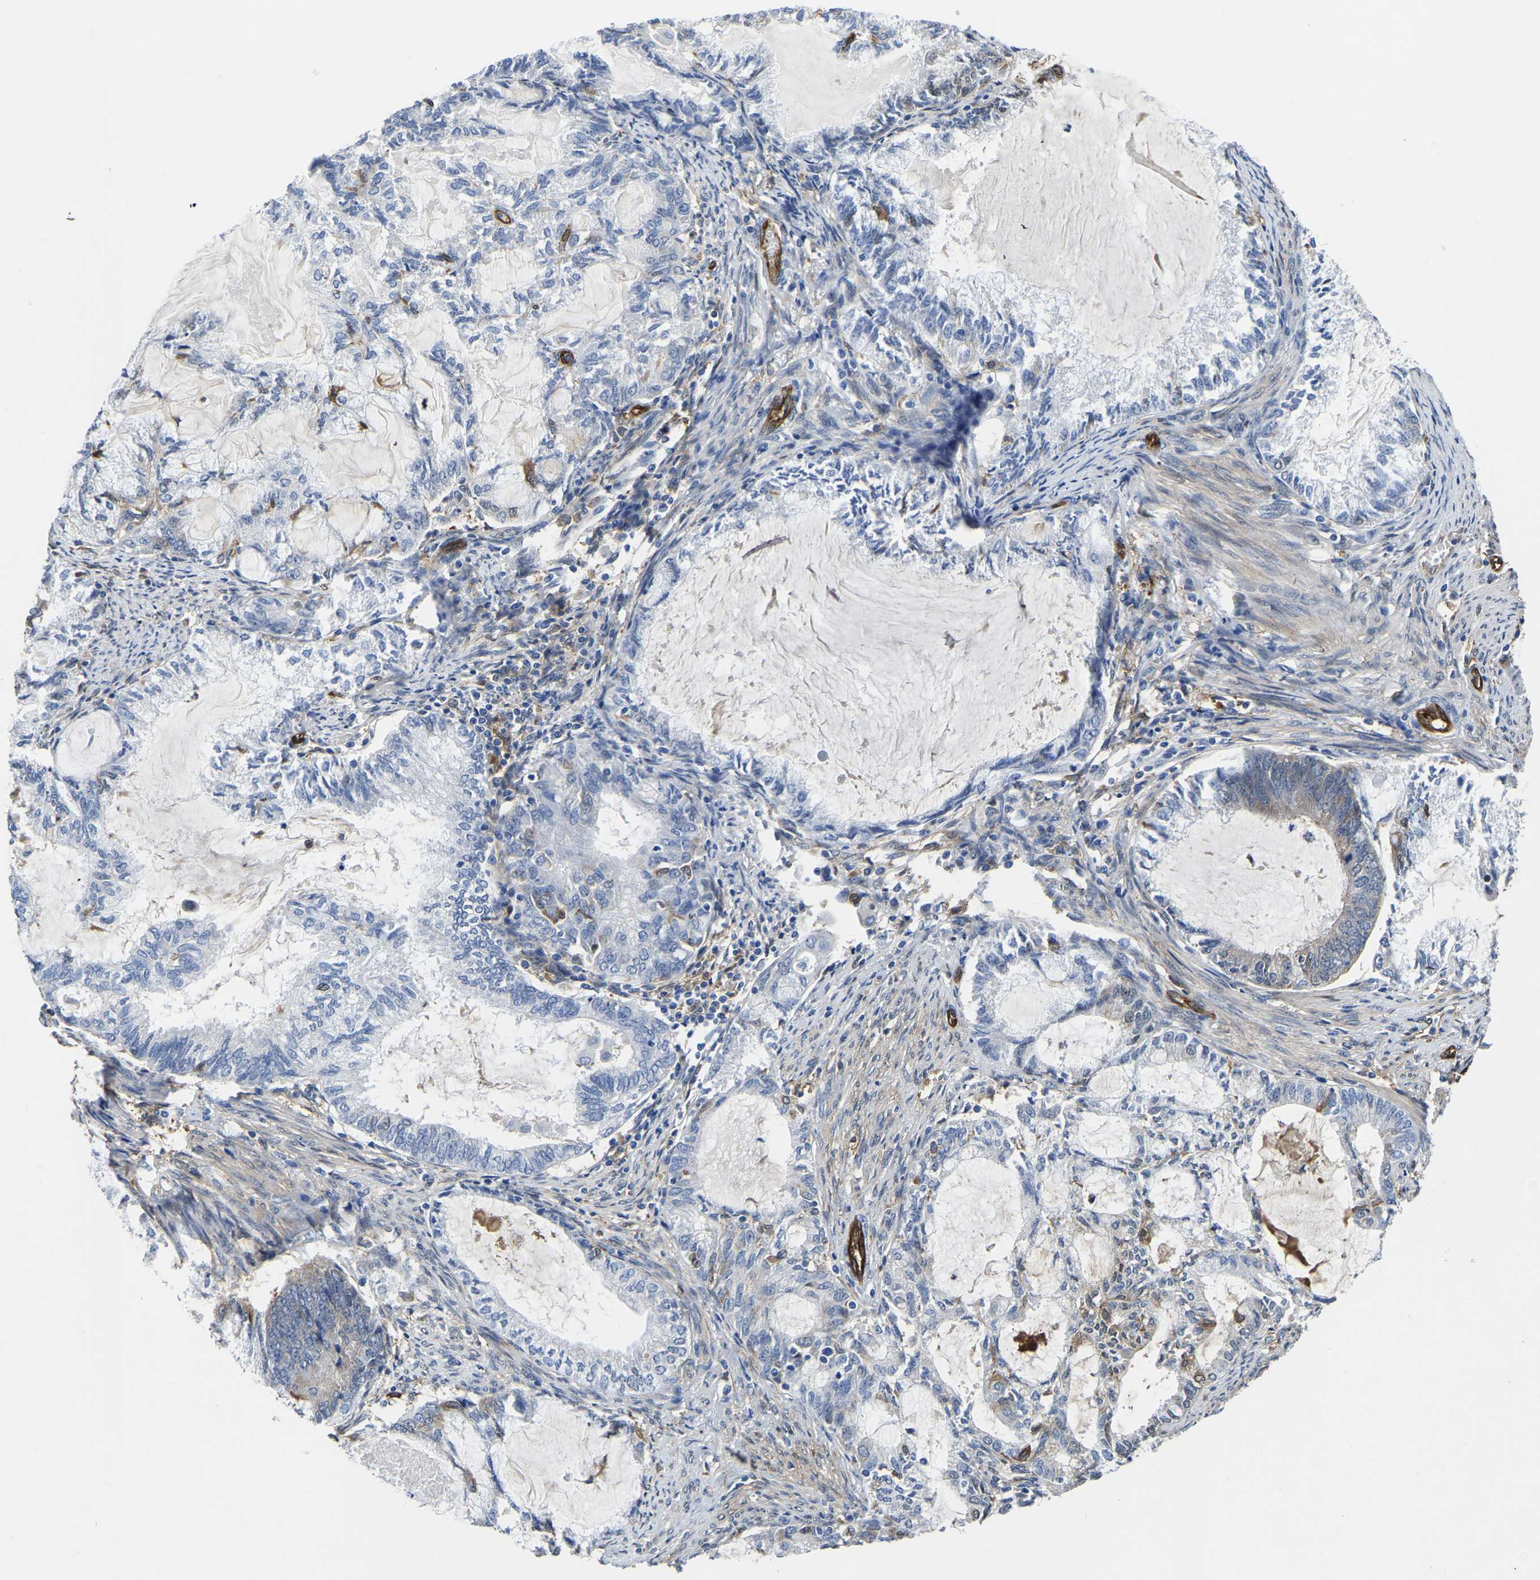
{"staining": {"intensity": "weak", "quantity": "<25%", "location": "cytoplasmic/membranous"}, "tissue": "endometrial cancer", "cell_type": "Tumor cells", "image_type": "cancer", "snomed": [{"axis": "morphology", "description": "Adenocarcinoma, NOS"}, {"axis": "topography", "description": "Endometrium"}], "caption": "Endometrial cancer (adenocarcinoma) was stained to show a protein in brown. There is no significant expression in tumor cells. Nuclei are stained in blue.", "gene": "ATG2B", "patient": {"sex": "female", "age": 86}}